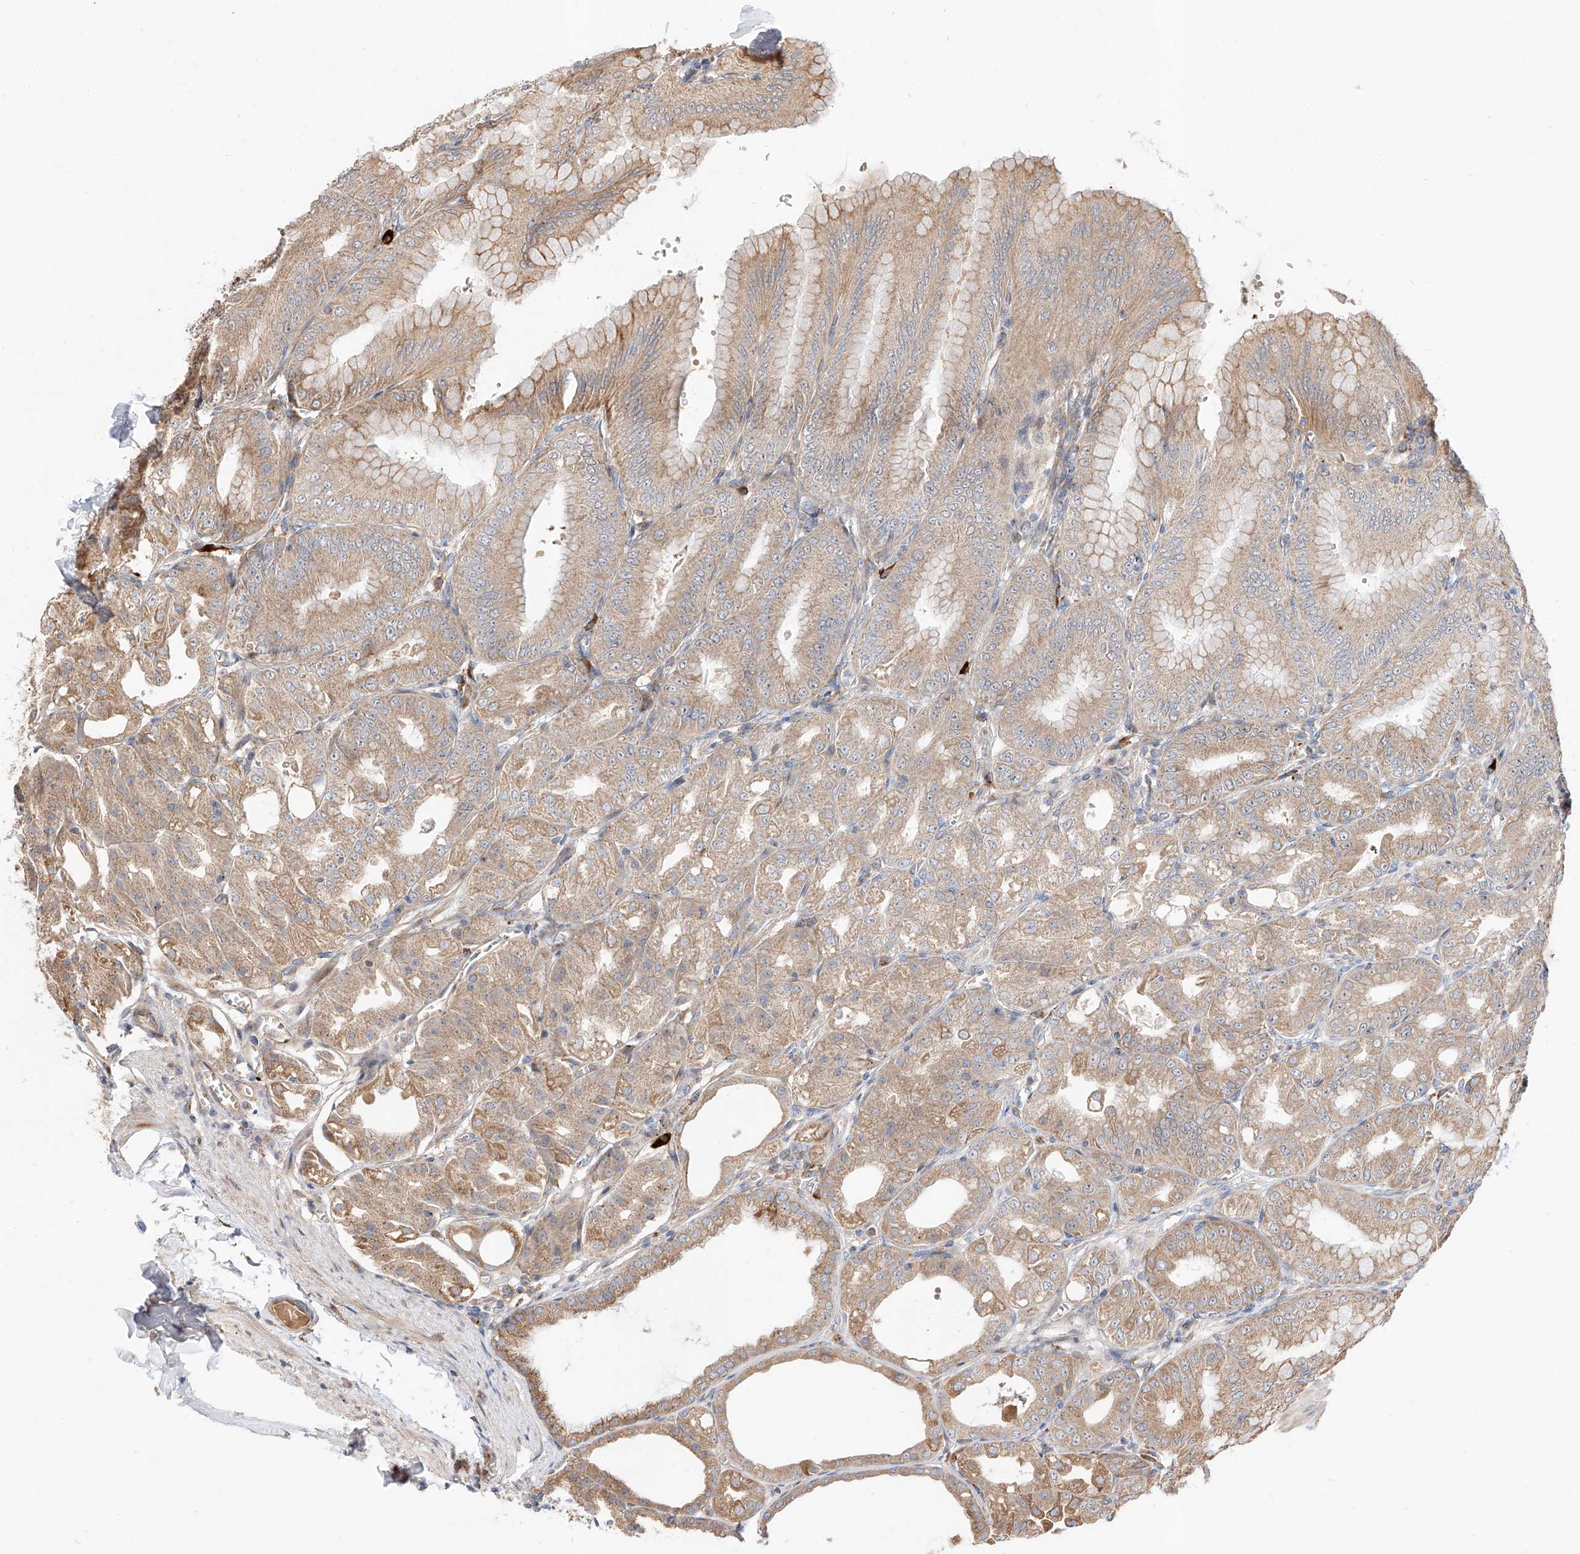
{"staining": {"intensity": "moderate", "quantity": ">75%", "location": "cytoplasmic/membranous"}, "tissue": "stomach", "cell_type": "Glandular cells", "image_type": "normal", "snomed": [{"axis": "morphology", "description": "Normal tissue, NOS"}, {"axis": "topography", "description": "Stomach, lower"}], "caption": "Glandular cells reveal moderate cytoplasmic/membranous positivity in about >75% of cells in unremarkable stomach.", "gene": "DIRAS3", "patient": {"sex": "male", "age": 71}}